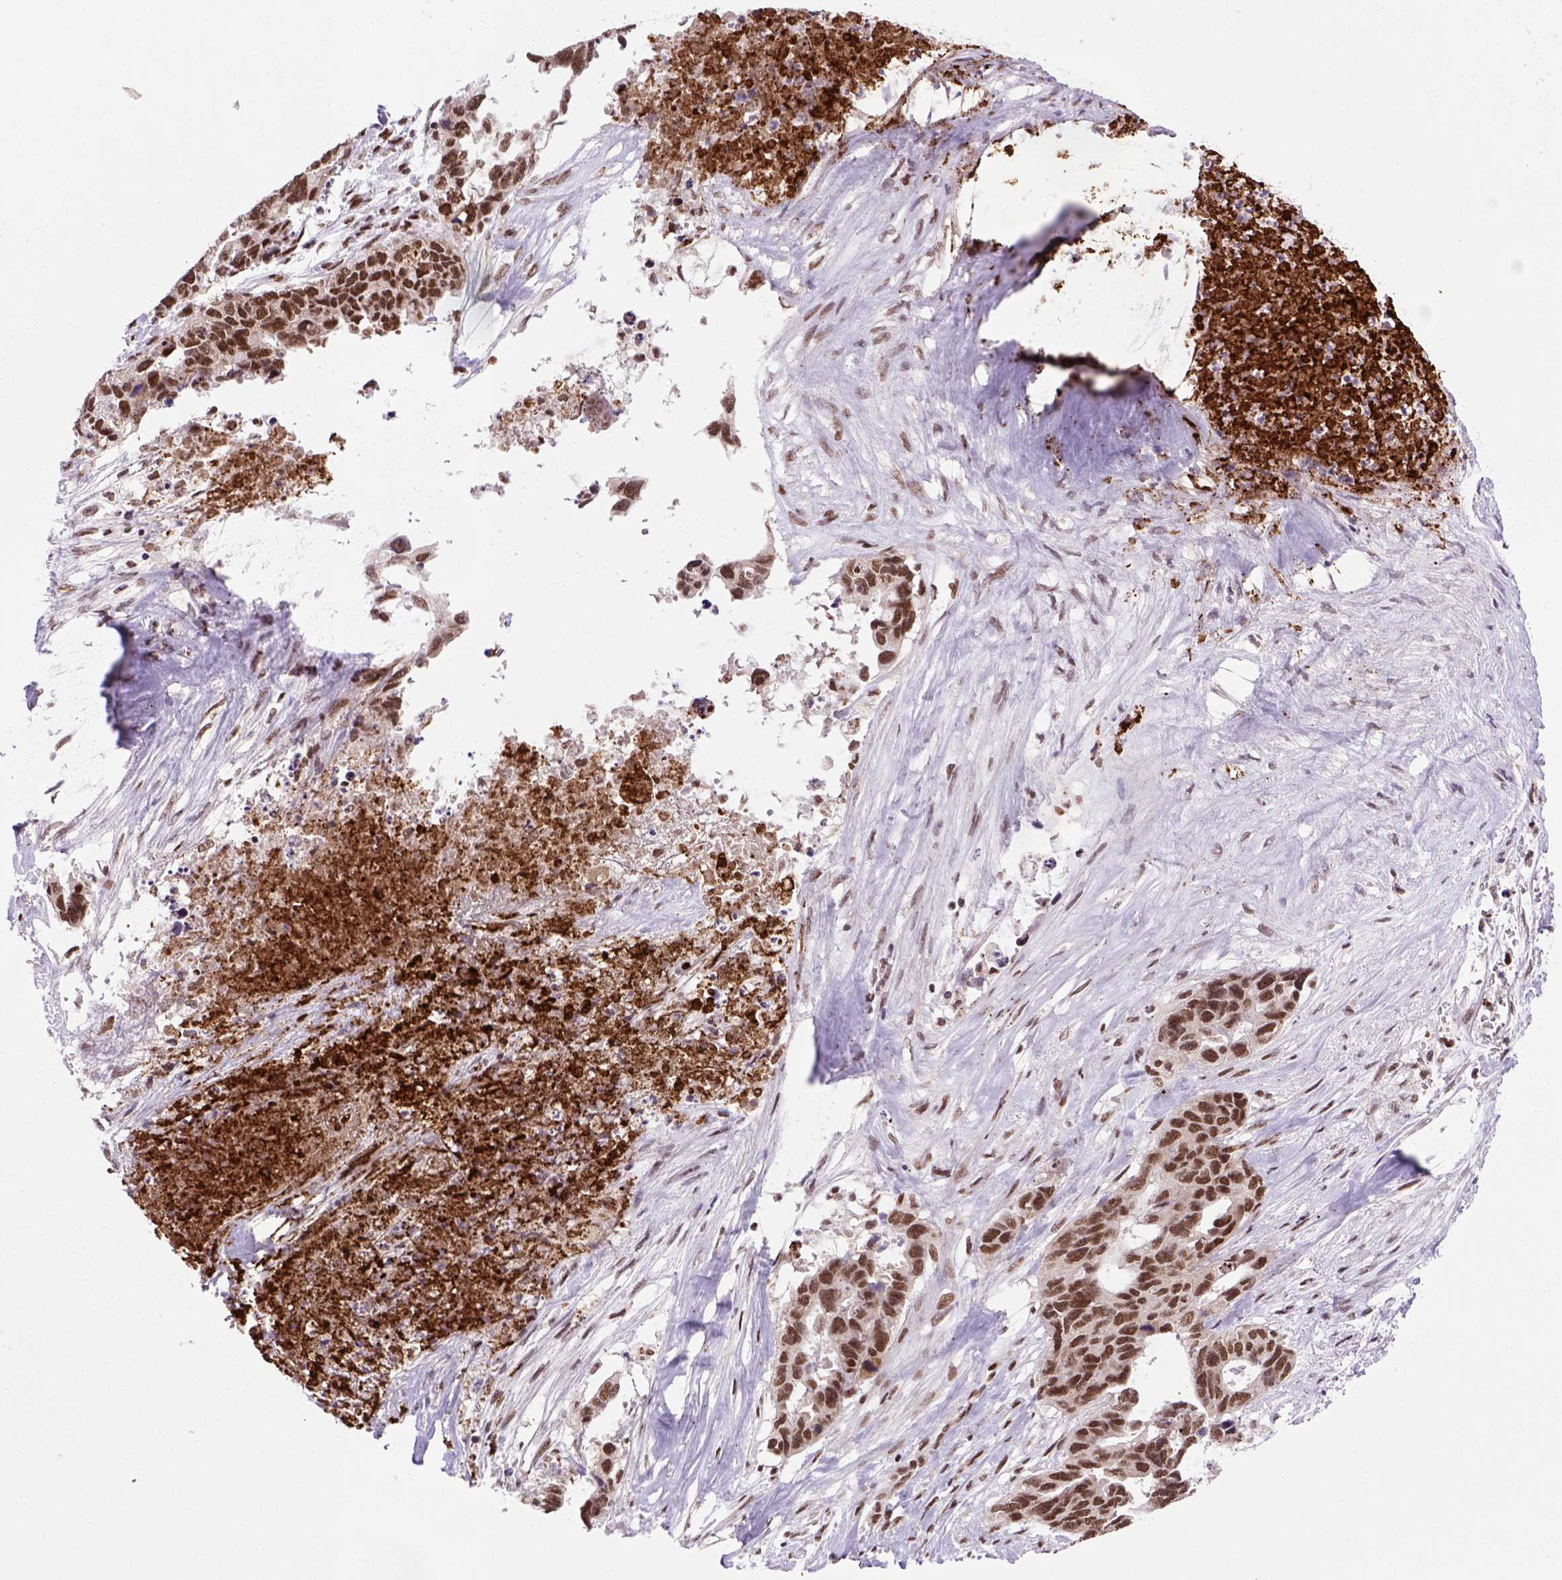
{"staining": {"intensity": "moderate", "quantity": ">75%", "location": "nuclear"}, "tissue": "ovarian cancer", "cell_type": "Tumor cells", "image_type": "cancer", "snomed": [{"axis": "morphology", "description": "Cystadenocarcinoma, serous, NOS"}, {"axis": "topography", "description": "Ovary"}], "caption": "Protein staining shows moderate nuclear staining in approximately >75% of tumor cells in serous cystadenocarcinoma (ovarian).", "gene": "NSMCE2", "patient": {"sex": "female", "age": 69}}